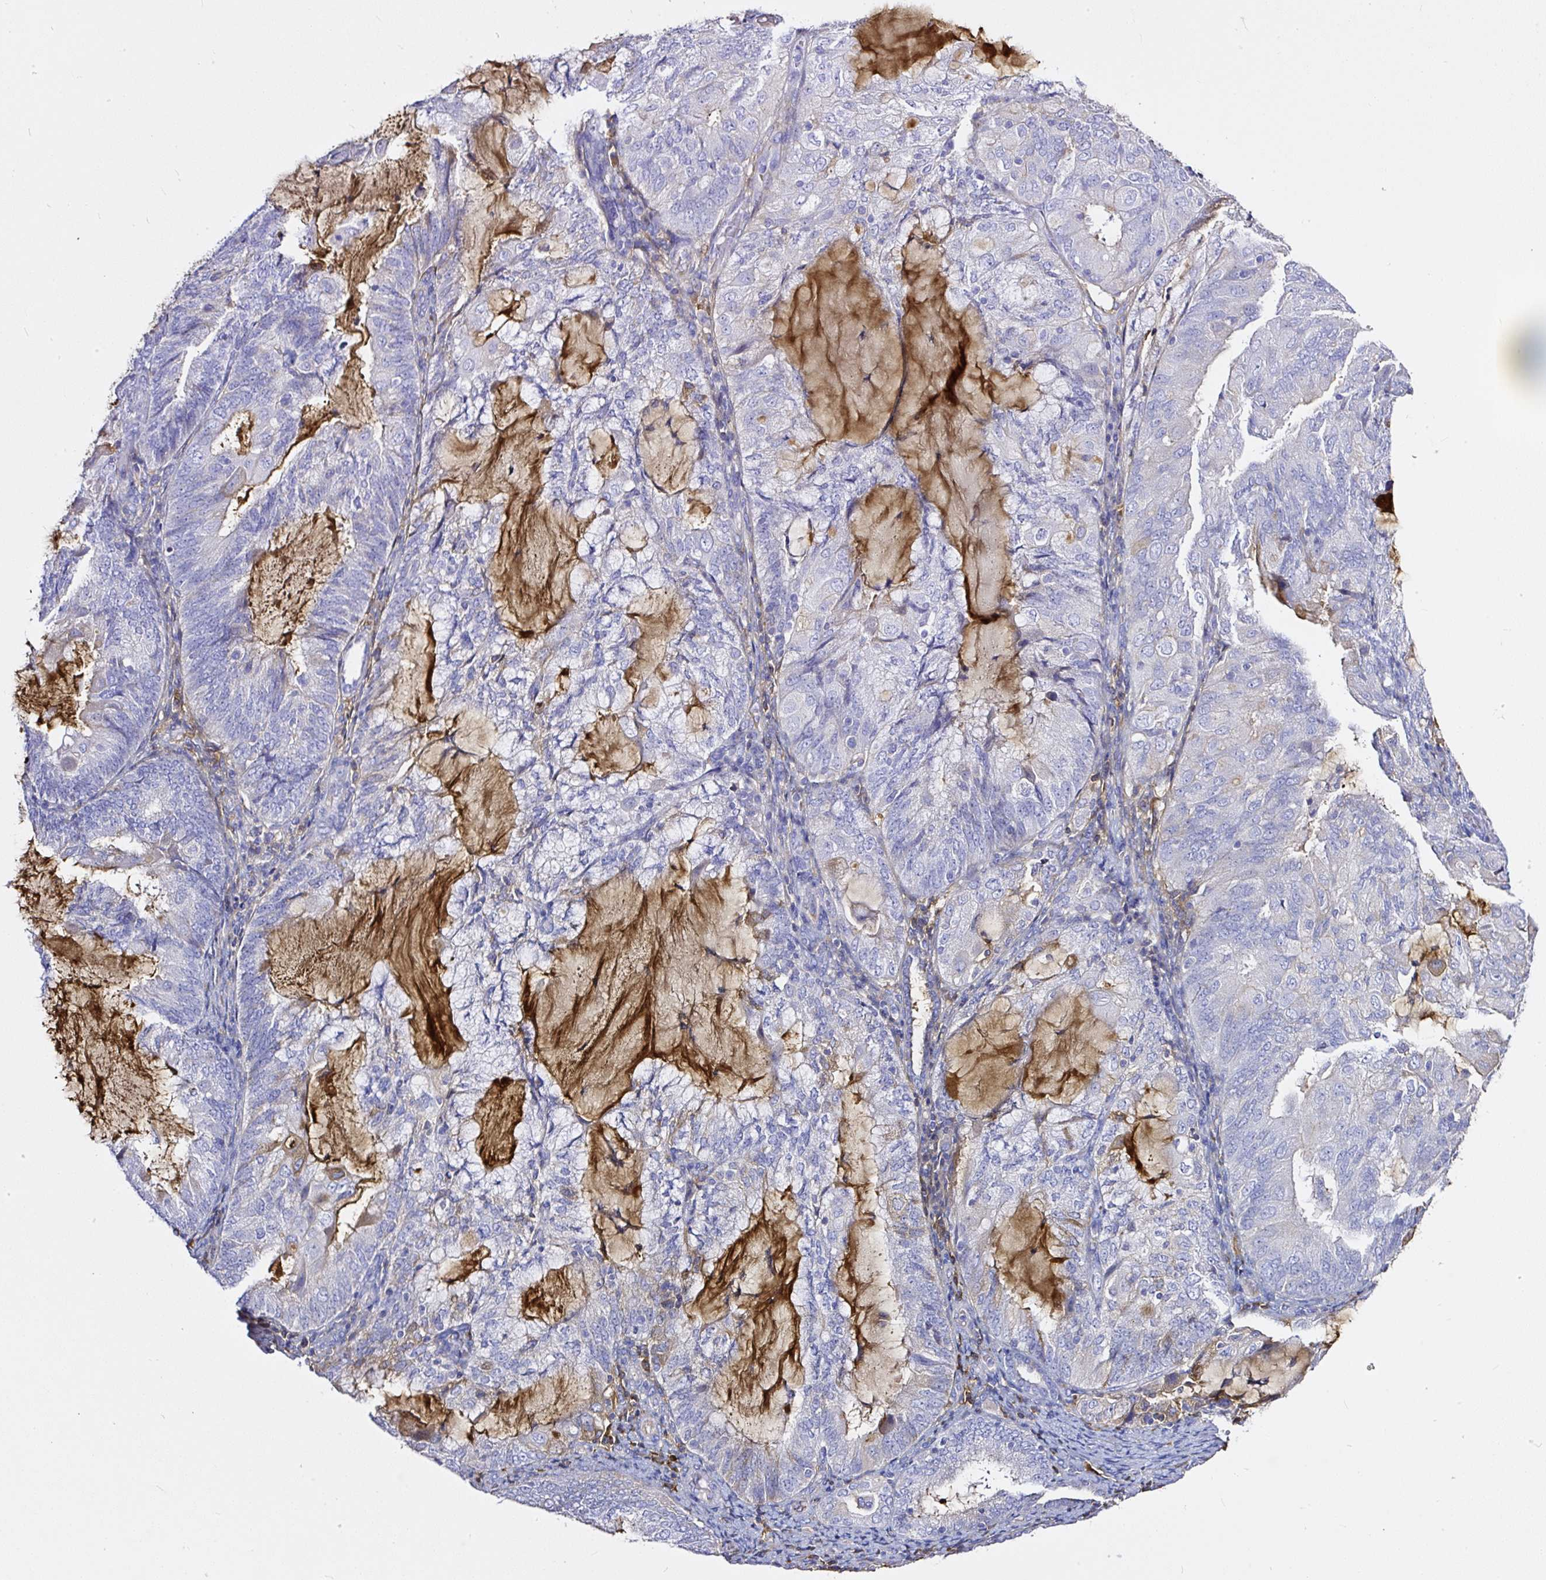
{"staining": {"intensity": "negative", "quantity": "none", "location": "none"}, "tissue": "endometrial cancer", "cell_type": "Tumor cells", "image_type": "cancer", "snomed": [{"axis": "morphology", "description": "Adenocarcinoma, NOS"}, {"axis": "topography", "description": "Endometrium"}], "caption": "DAB immunohistochemical staining of human endometrial cancer exhibits no significant expression in tumor cells. (DAB IHC, high magnification).", "gene": "CLEC3B", "patient": {"sex": "female", "age": 81}}